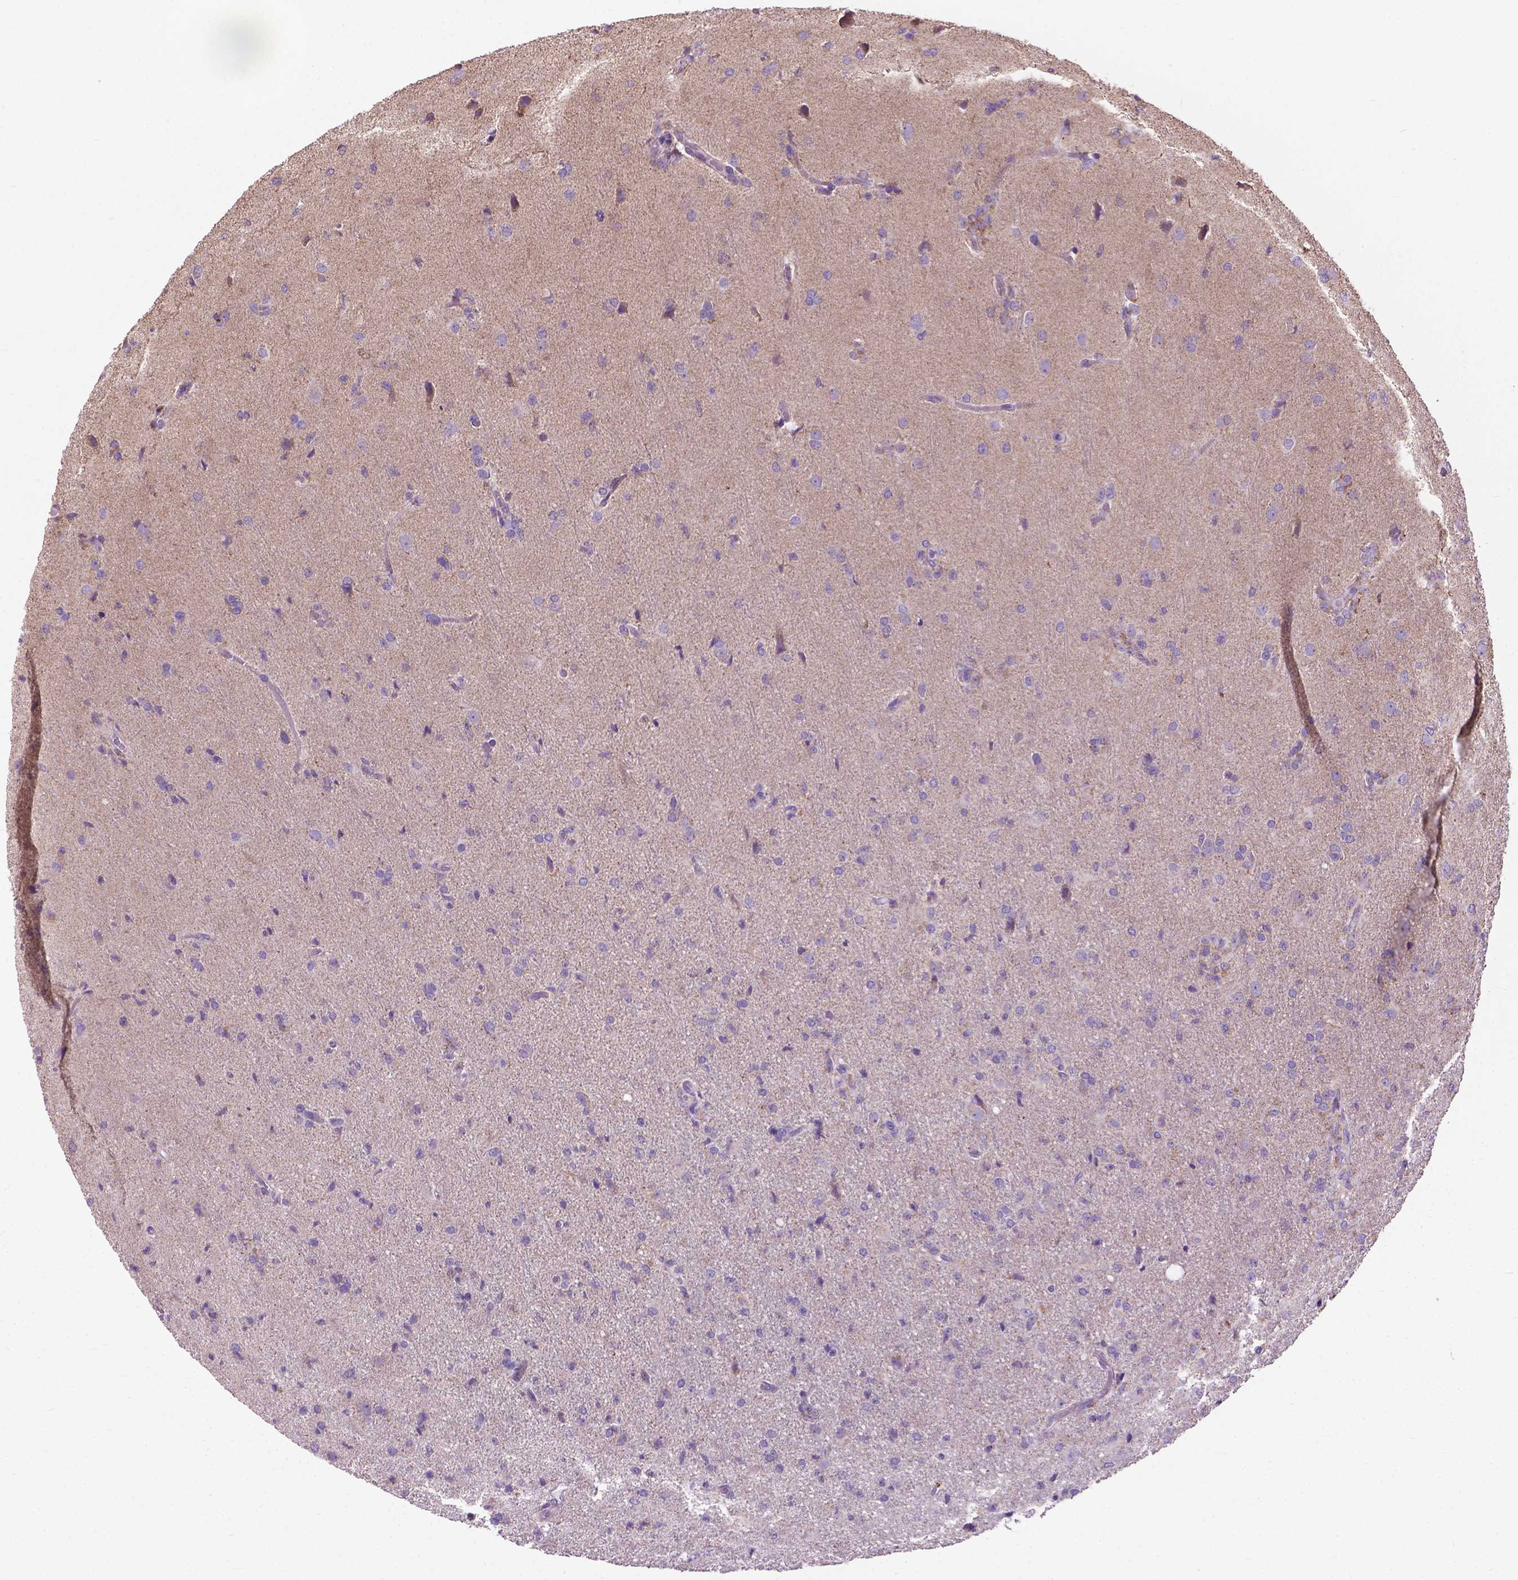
{"staining": {"intensity": "negative", "quantity": "none", "location": "none"}, "tissue": "glioma", "cell_type": "Tumor cells", "image_type": "cancer", "snomed": [{"axis": "morphology", "description": "Glioma, malignant, High grade"}, {"axis": "topography", "description": "Brain"}], "caption": "An image of glioma stained for a protein displays no brown staining in tumor cells.", "gene": "VDAC1", "patient": {"sex": "male", "age": 68}}